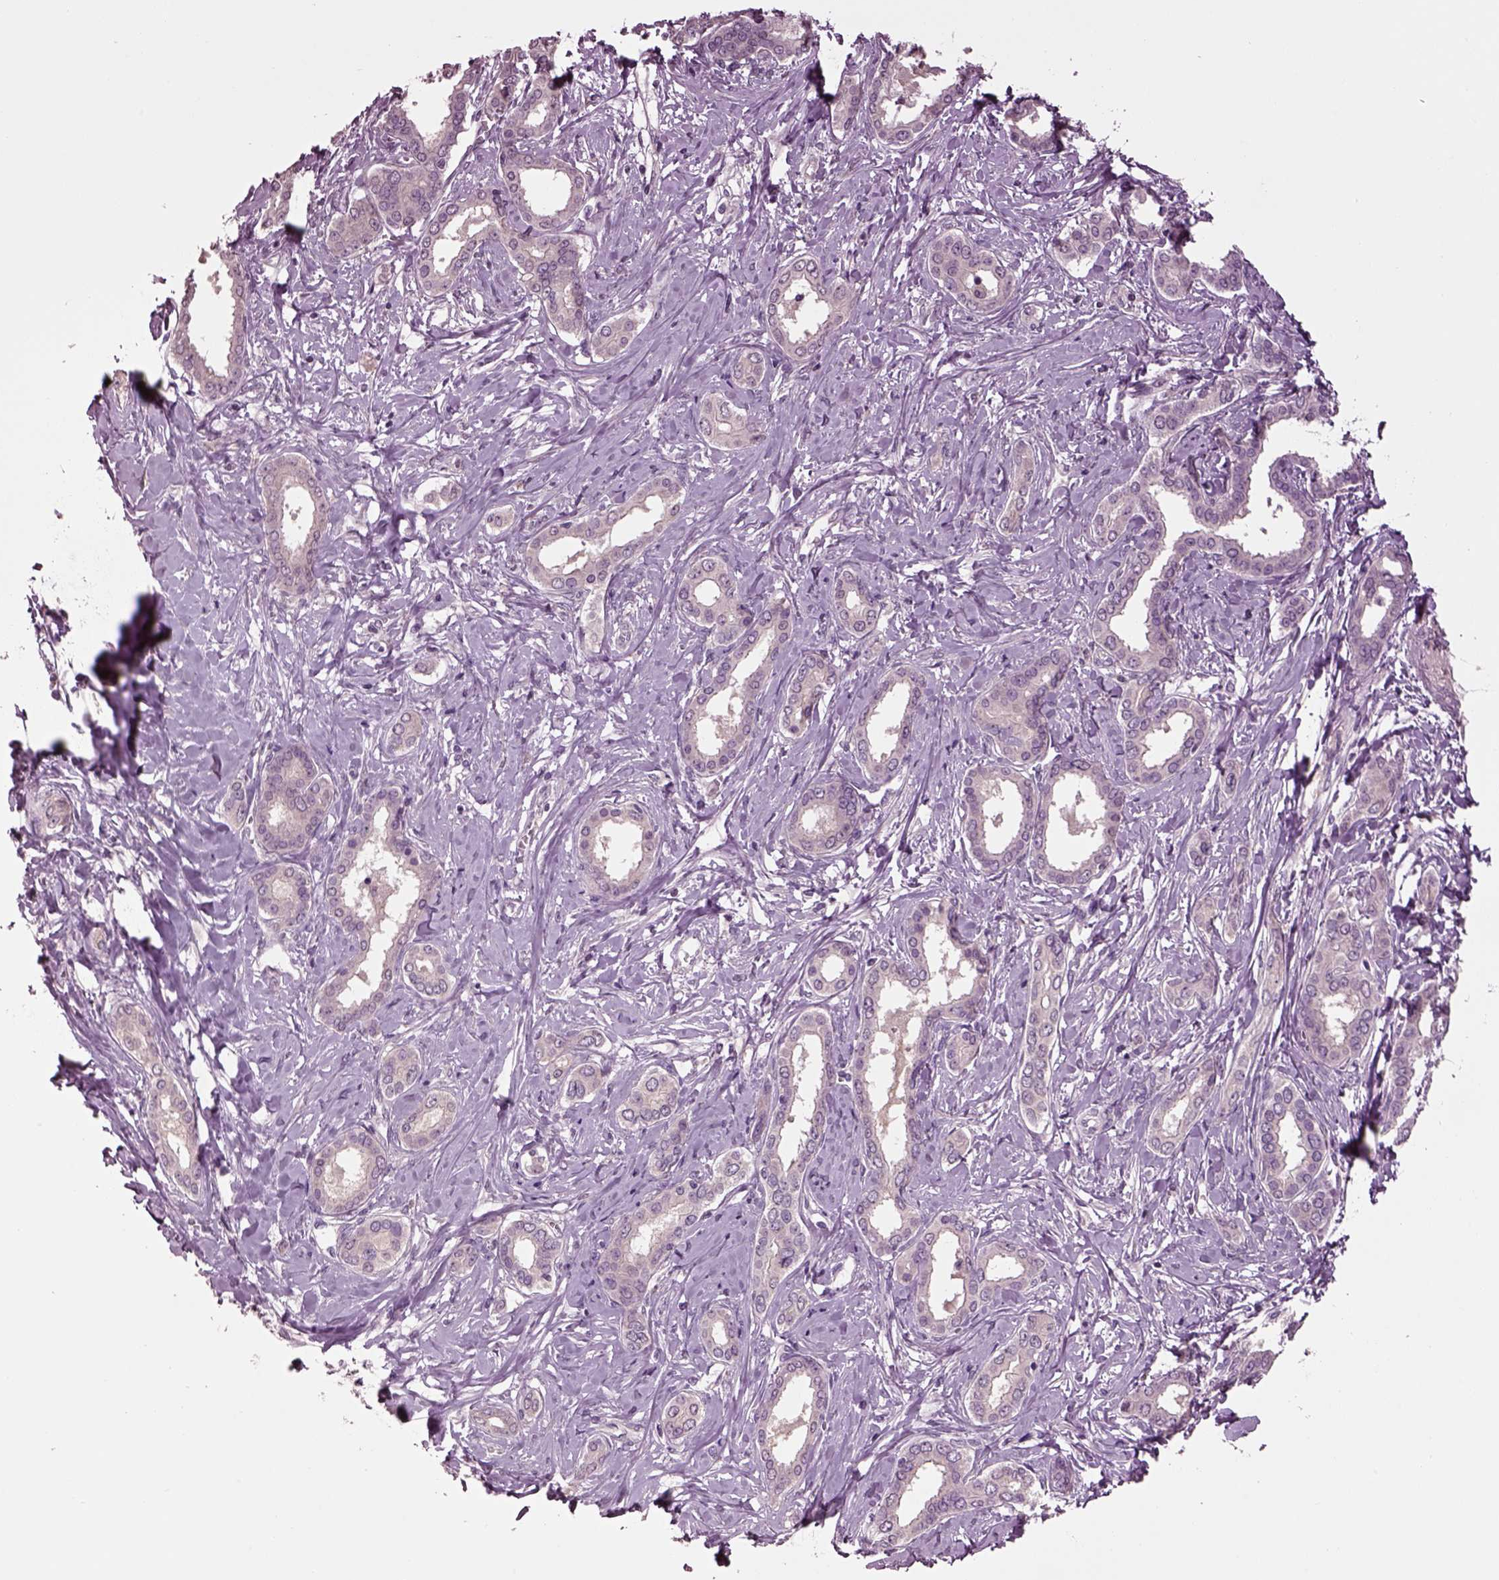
{"staining": {"intensity": "negative", "quantity": "none", "location": "none"}, "tissue": "liver cancer", "cell_type": "Tumor cells", "image_type": "cancer", "snomed": [{"axis": "morphology", "description": "Cholangiocarcinoma"}, {"axis": "topography", "description": "Liver"}], "caption": "Immunohistochemistry micrograph of liver cholangiocarcinoma stained for a protein (brown), which displays no staining in tumor cells.", "gene": "CLPSL1", "patient": {"sex": "female", "age": 47}}